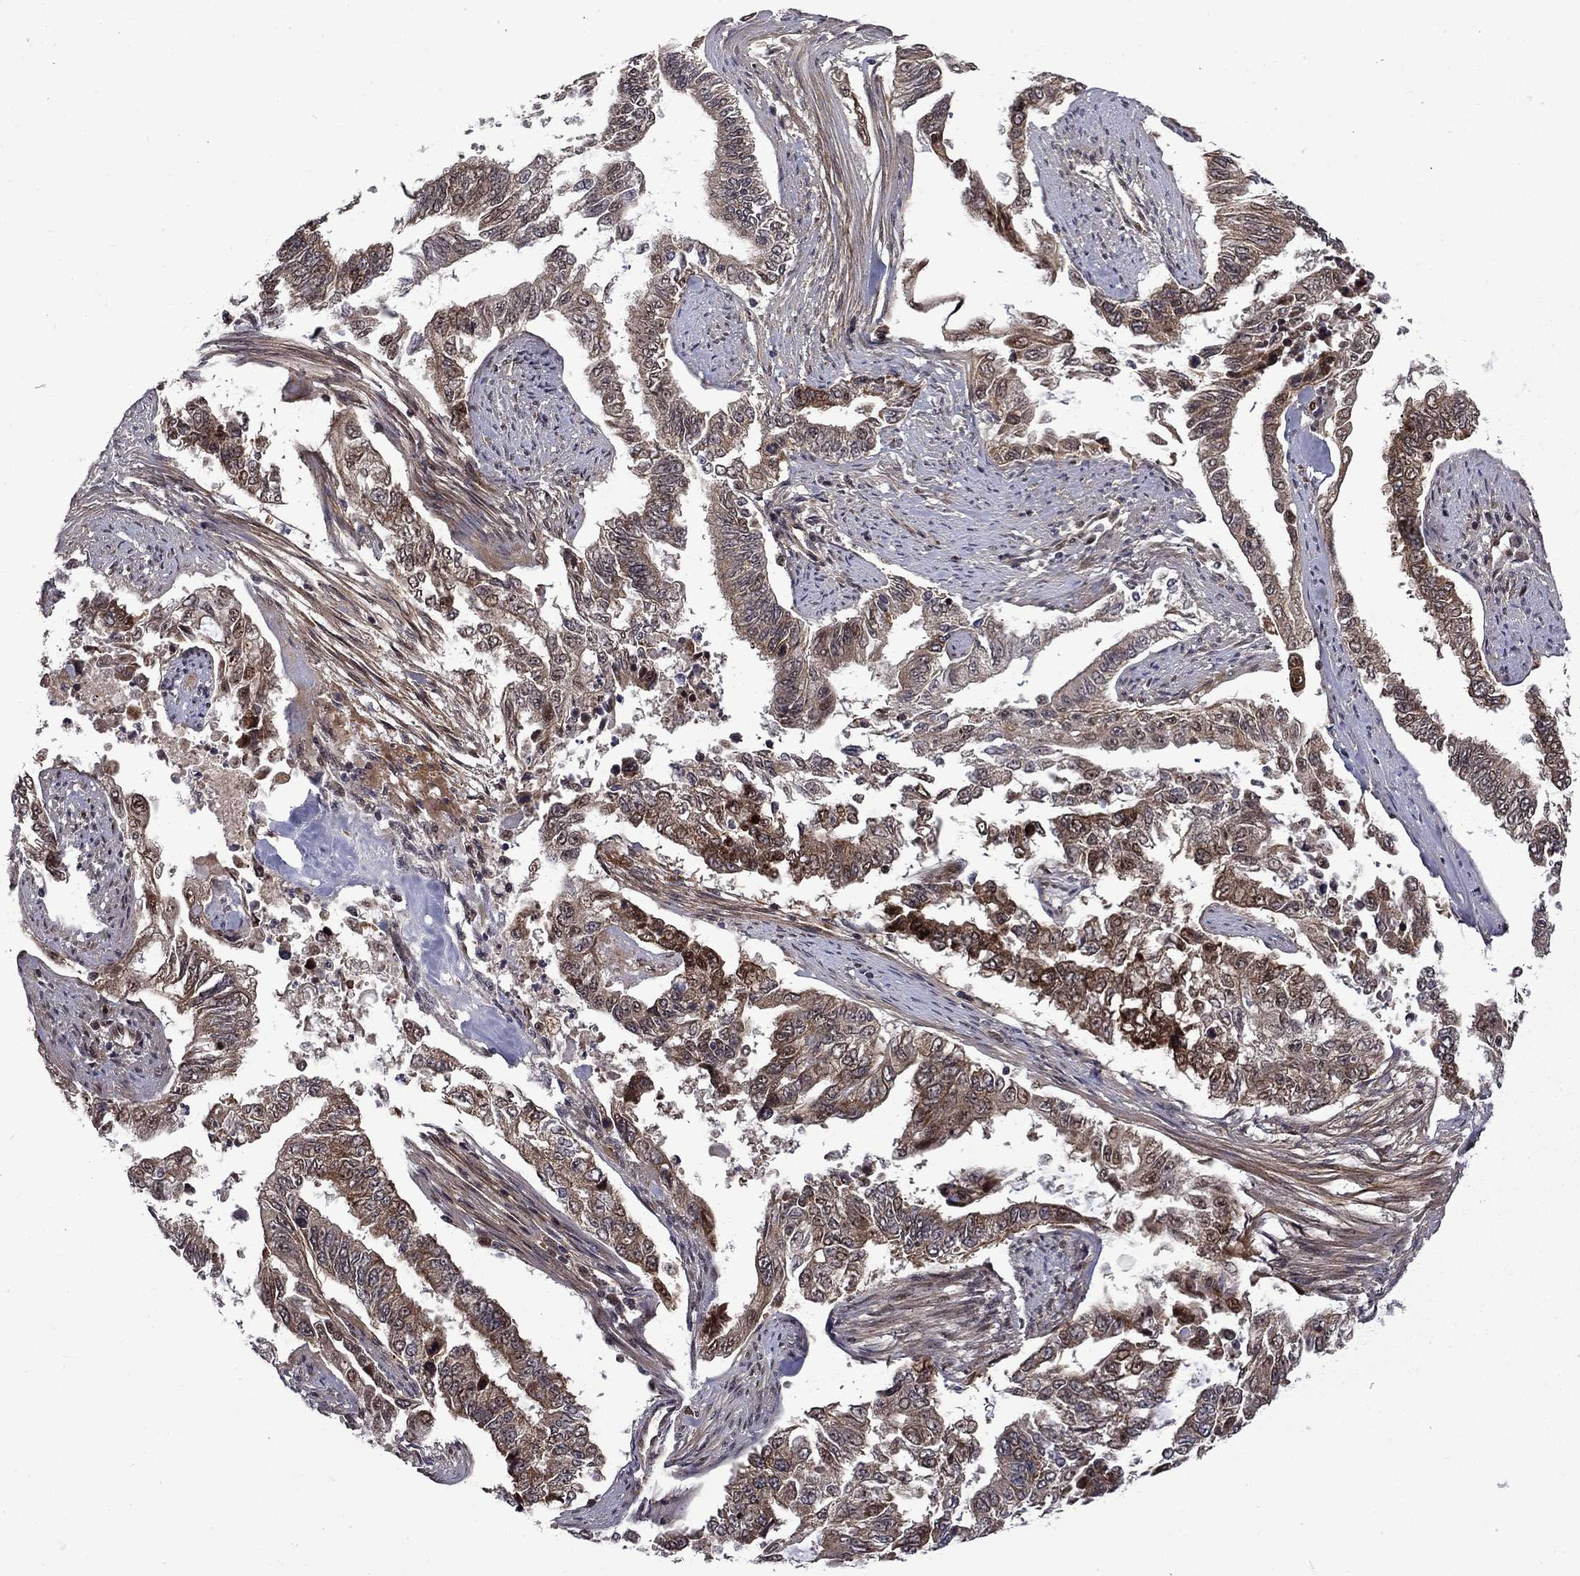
{"staining": {"intensity": "strong", "quantity": "<25%", "location": "cytoplasmic/membranous"}, "tissue": "endometrial cancer", "cell_type": "Tumor cells", "image_type": "cancer", "snomed": [{"axis": "morphology", "description": "Adenocarcinoma, NOS"}, {"axis": "topography", "description": "Uterus"}], "caption": "The micrograph shows staining of endometrial cancer, revealing strong cytoplasmic/membranous protein expression (brown color) within tumor cells.", "gene": "KPNA3", "patient": {"sex": "female", "age": 59}}